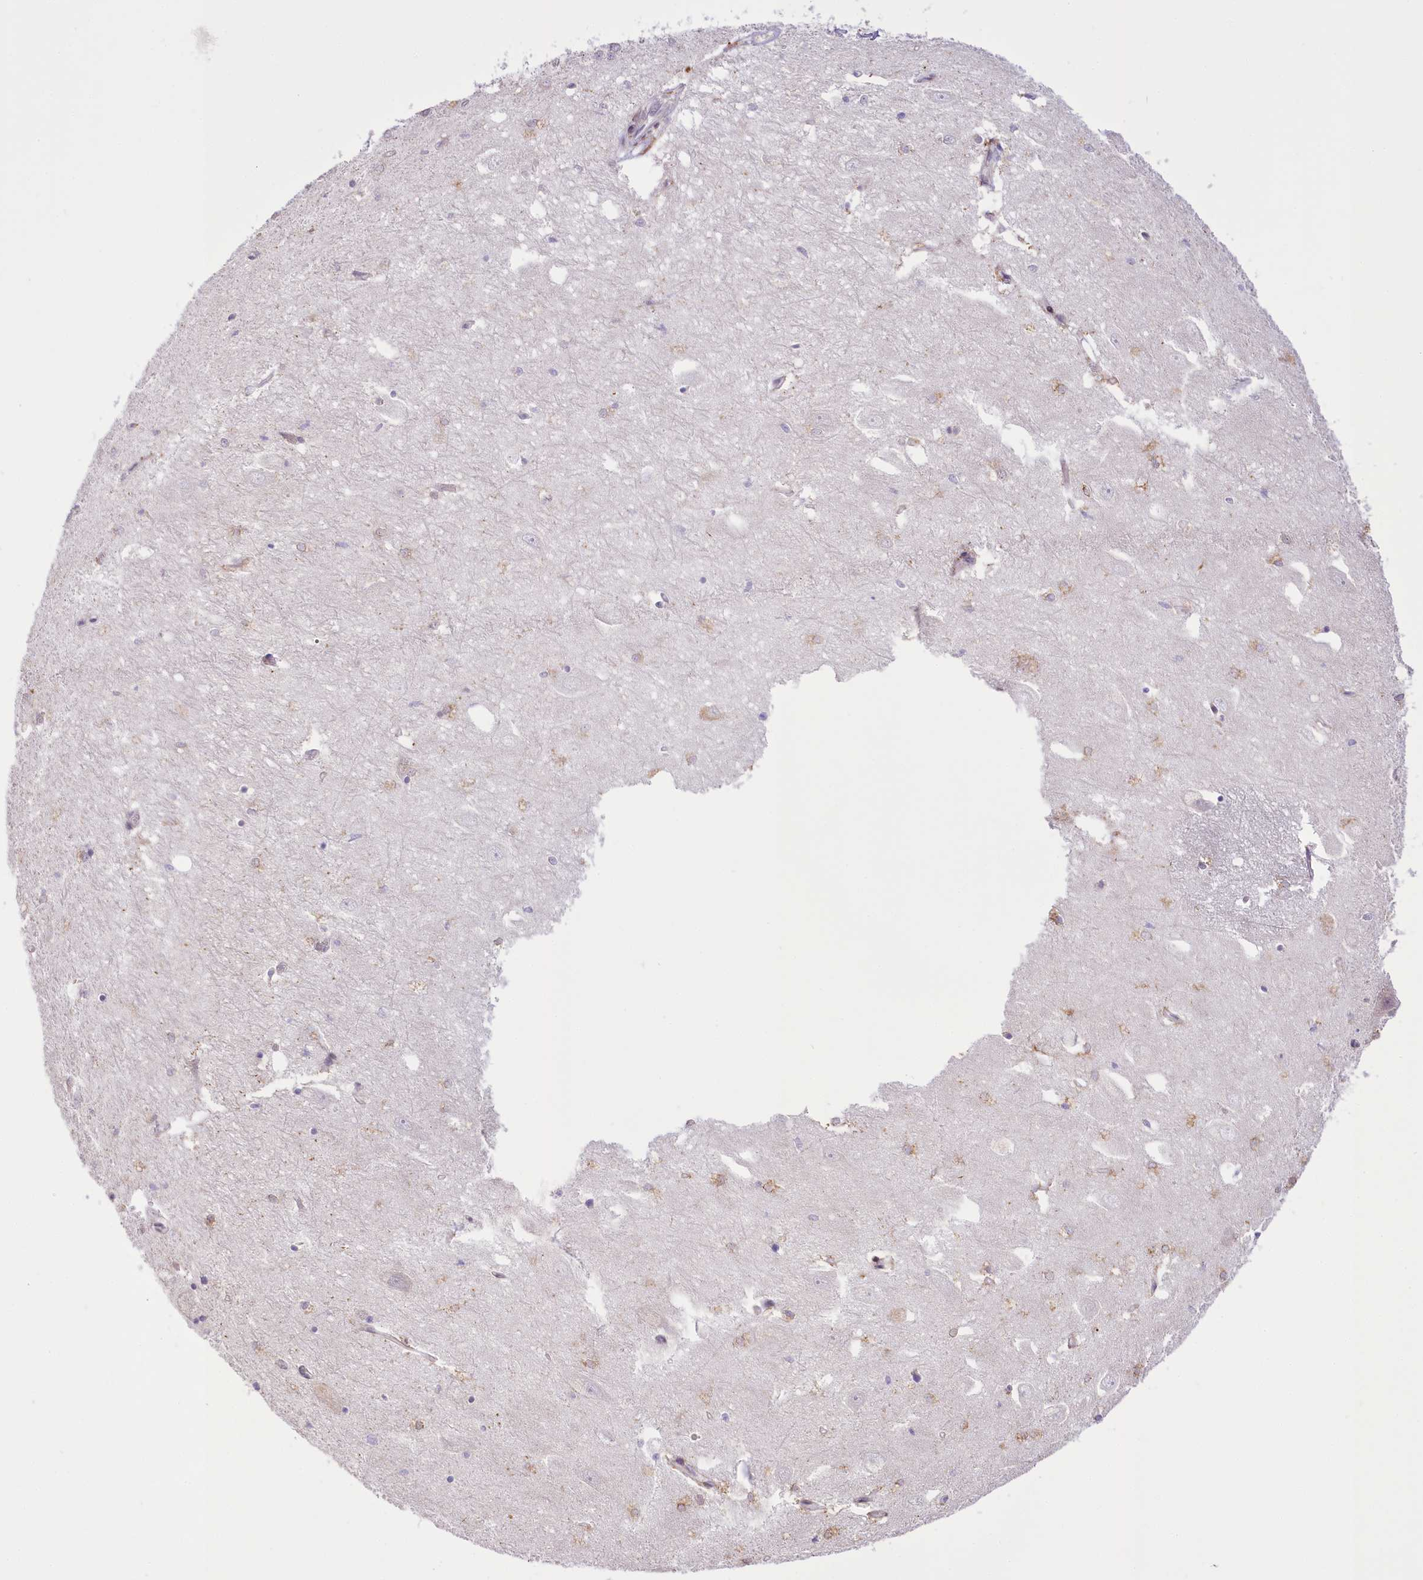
{"staining": {"intensity": "weak", "quantity": "<25%", "location": "cytoplasmic/membranous"}, "tissue": "hippocampus", "cell_type": "Glial cells", "image_type": "normal", "snomed": [{"axis": "morphology", "description": "Normal tissue, NOS"}, {"axis": "topography", "description": "Hippocampus"}], "caption": "Image shows no protein positivity in glial cells of benign hippocampus.", "gene": "NCKAP5", "patient": {"sex": "female", "age": 64}}